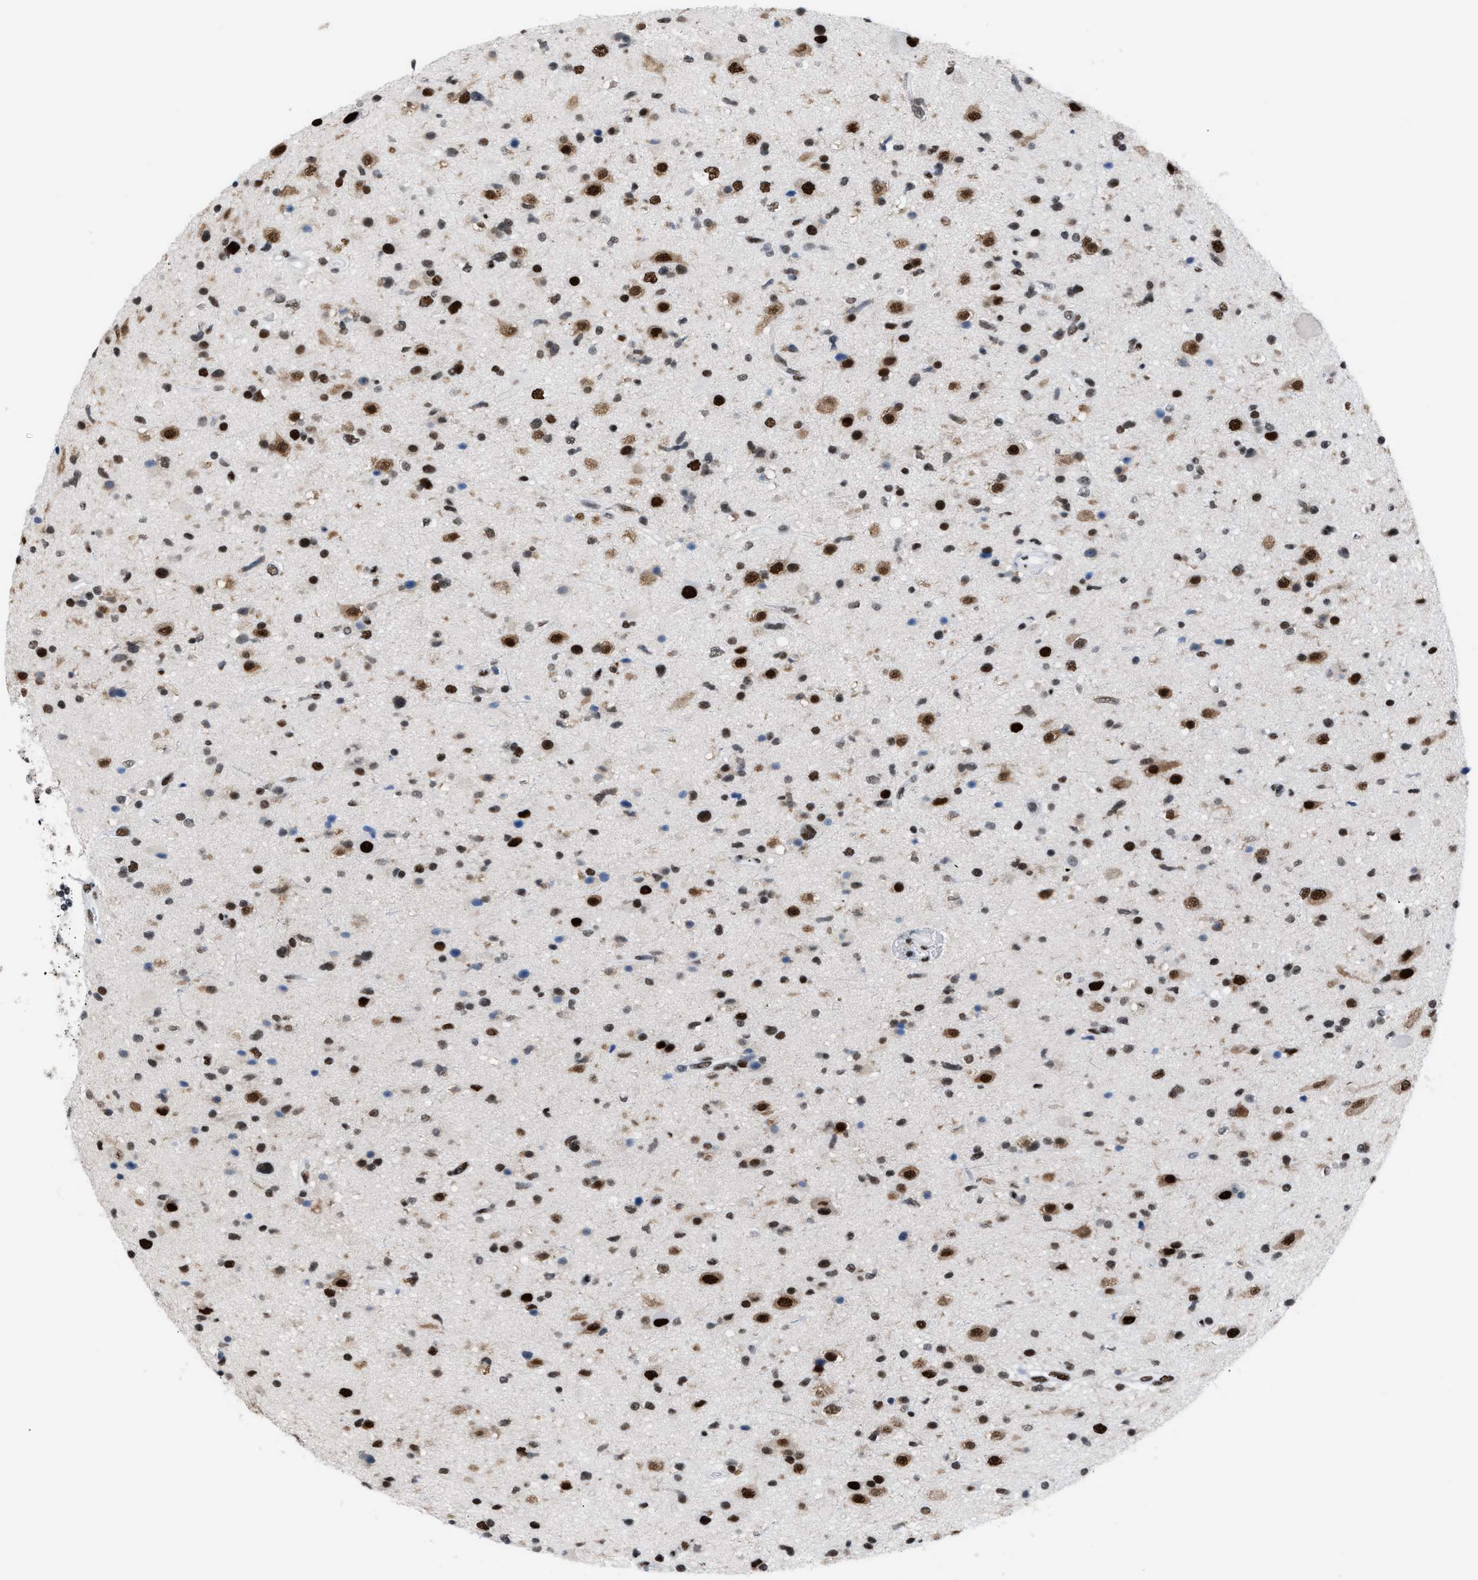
{"staining": {"intensity": "strong", "quantity": ">75%", "location": "nuclear"}, "tissue": "glioma", "cell_type": "Tumor cells", "image_type": "cancer", "snomed": [{"axis": "morphology", "description": "Glioma, malignant, High grade"}, {"axis": "topography", "description": "Brain"}], "caption": "Glioma stained with a protein marker exhibits strong staining in tumor cells.", "gene": "CCAR2", "patient": {"sex": "male", "age": 33}}